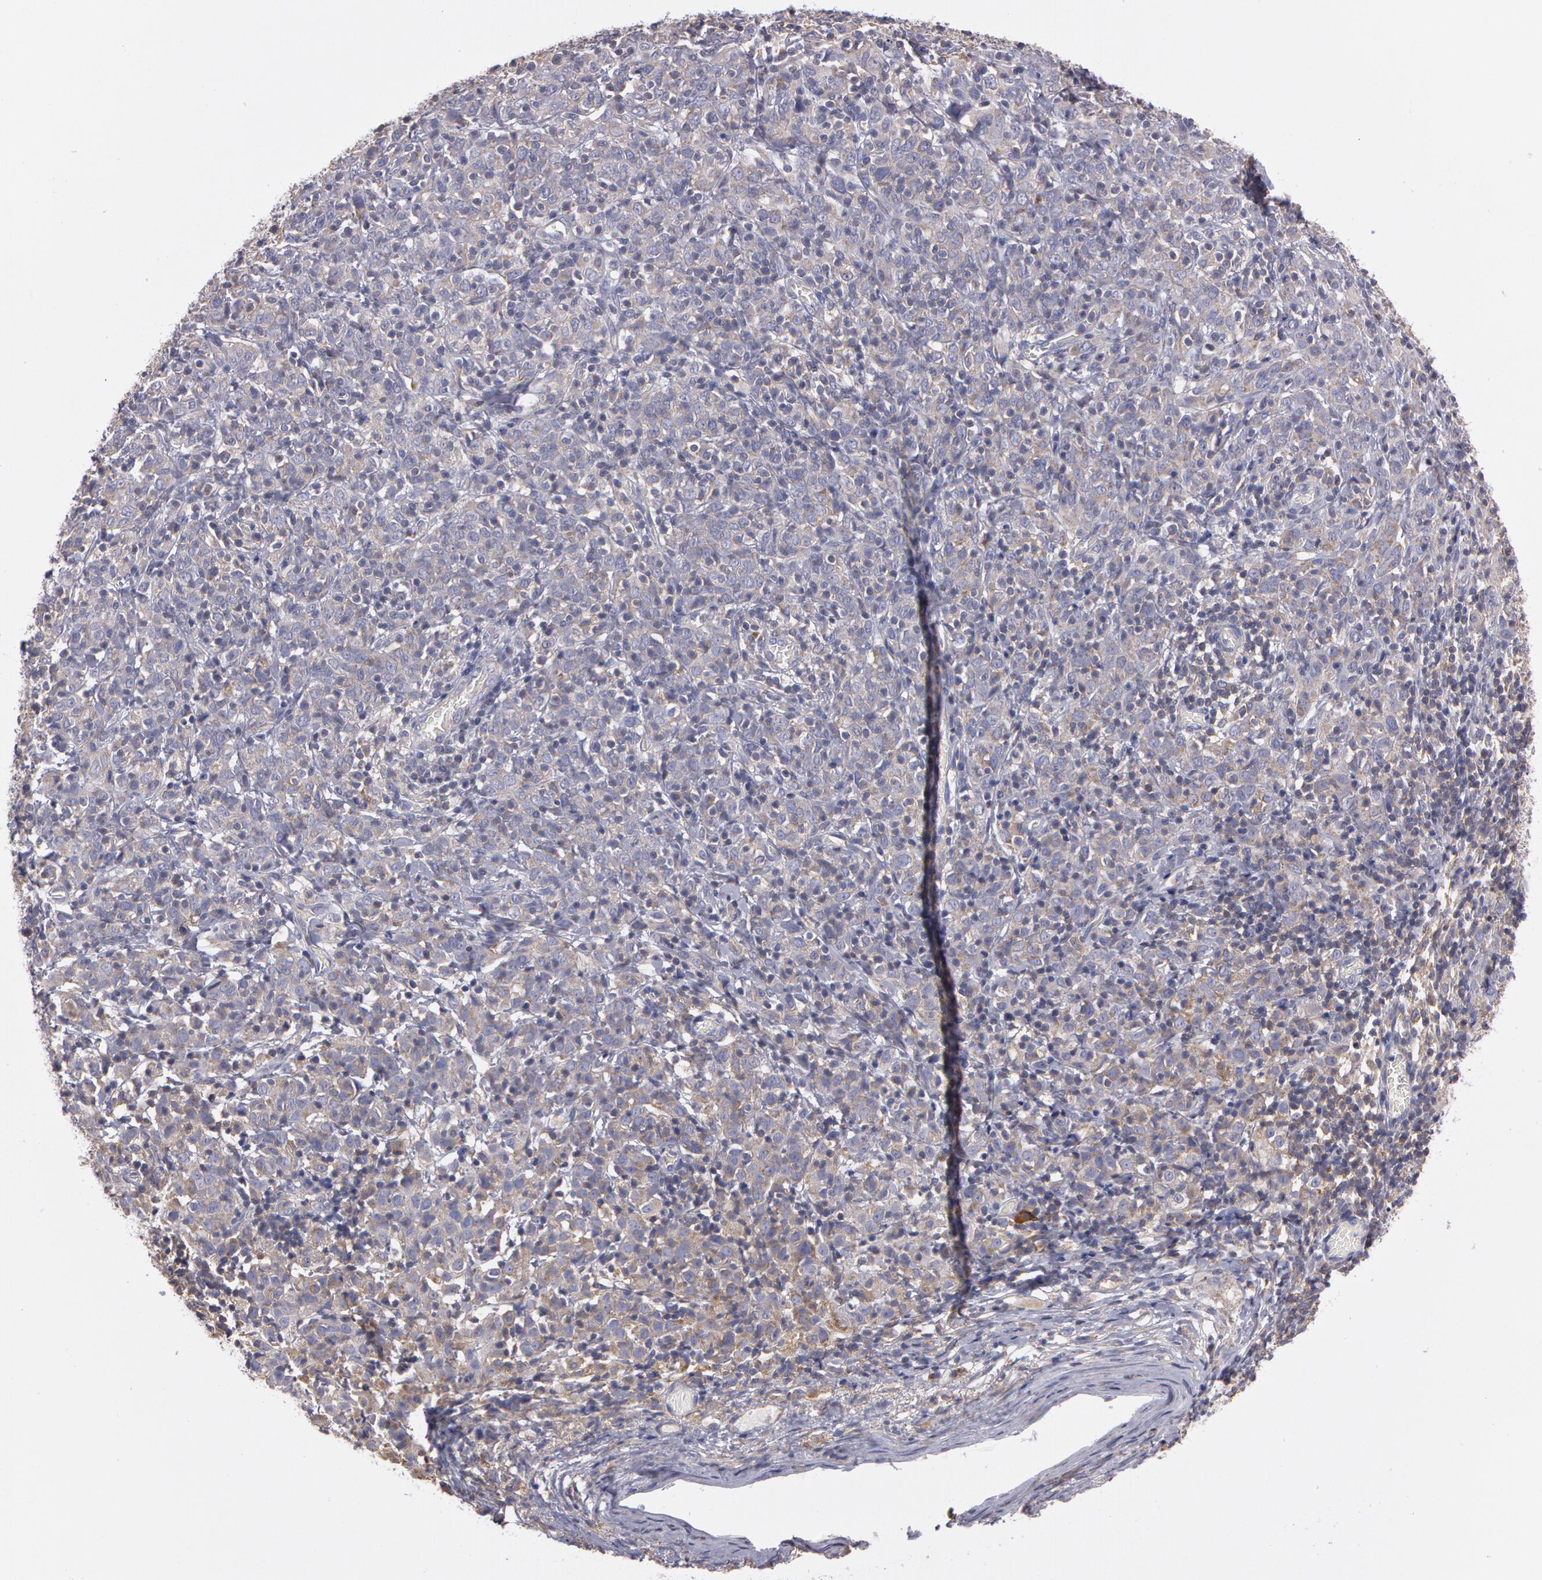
{"staining": {"intensity": "moderate", "quantity": "25%-75%", "location": "cytoplasmic/membranous"}, "tissue": "cervical cancer", "cell_type": "Tumor cells", "image_type": "cancer", "snomed": [{"axis": "morphology", "description": "Normal tissue, NOS"}, {"axis": "morphology", "description": "Squamous cell carcinoma, NOS"}, {"axis": "topography", "description": "Cervix"}], "caption": "Approximately 25%-75% of tumor cells in human cervical cancer demonstrate moderate cytoplasmic/membranous protein positivity as visualized by brown immunohistochemical staining.", "gene": "NEK9", "patient": {"sex": "female", "age": 67}}